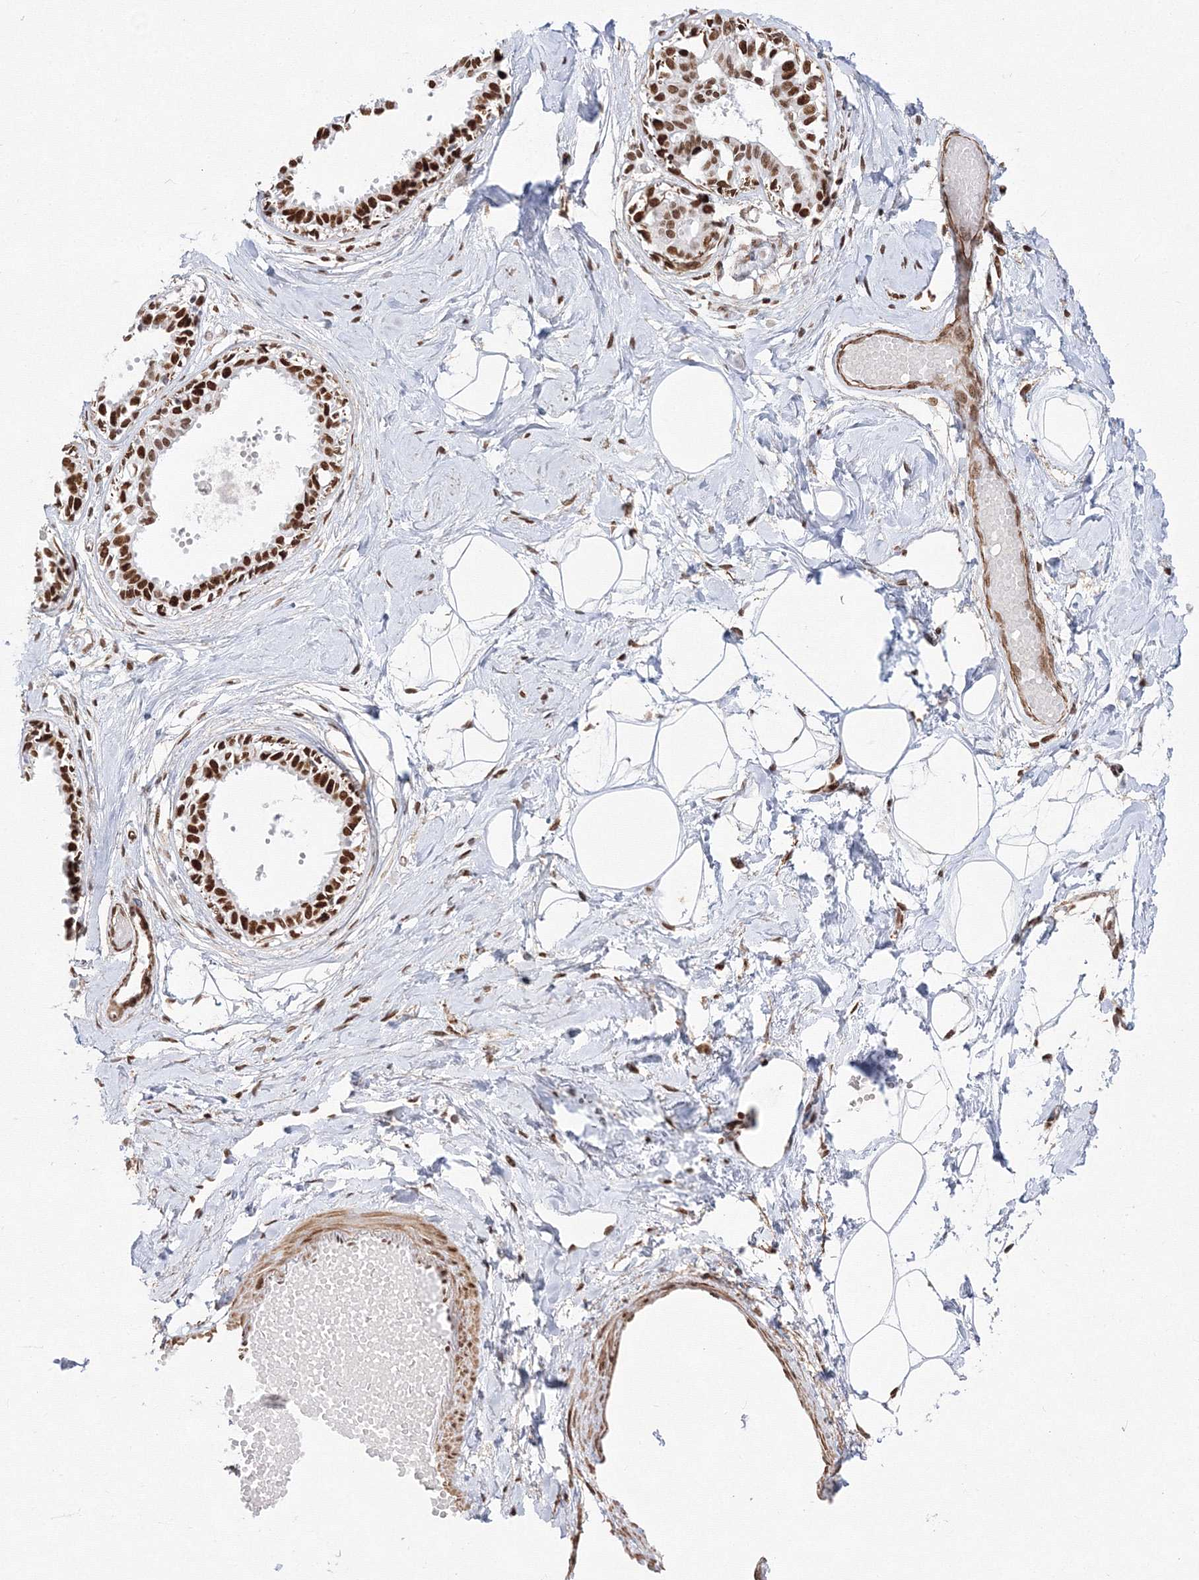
{"staining": {"intensity": "moderate", "quantity": ">75%", "location": "nuclear"}, "tissue": "breast", "cell_type": "Adipocytes", "image_type": "normal", "snomed": [{"axis": "morphology", "description": "Normal tissue, NOS"}, {"axis": "topography", "description": "Breast"}], "caption": "High-magnification brightfield microscopy of unremarkable breast stained with DAB (brown) and counterstained with hematoxylin (blue). adipocytes exhibit moderate nuclear positivity is identified in about>75% of cells.", "gene": "ZNF638", "patient": {"sex": "female", "age": 45}}